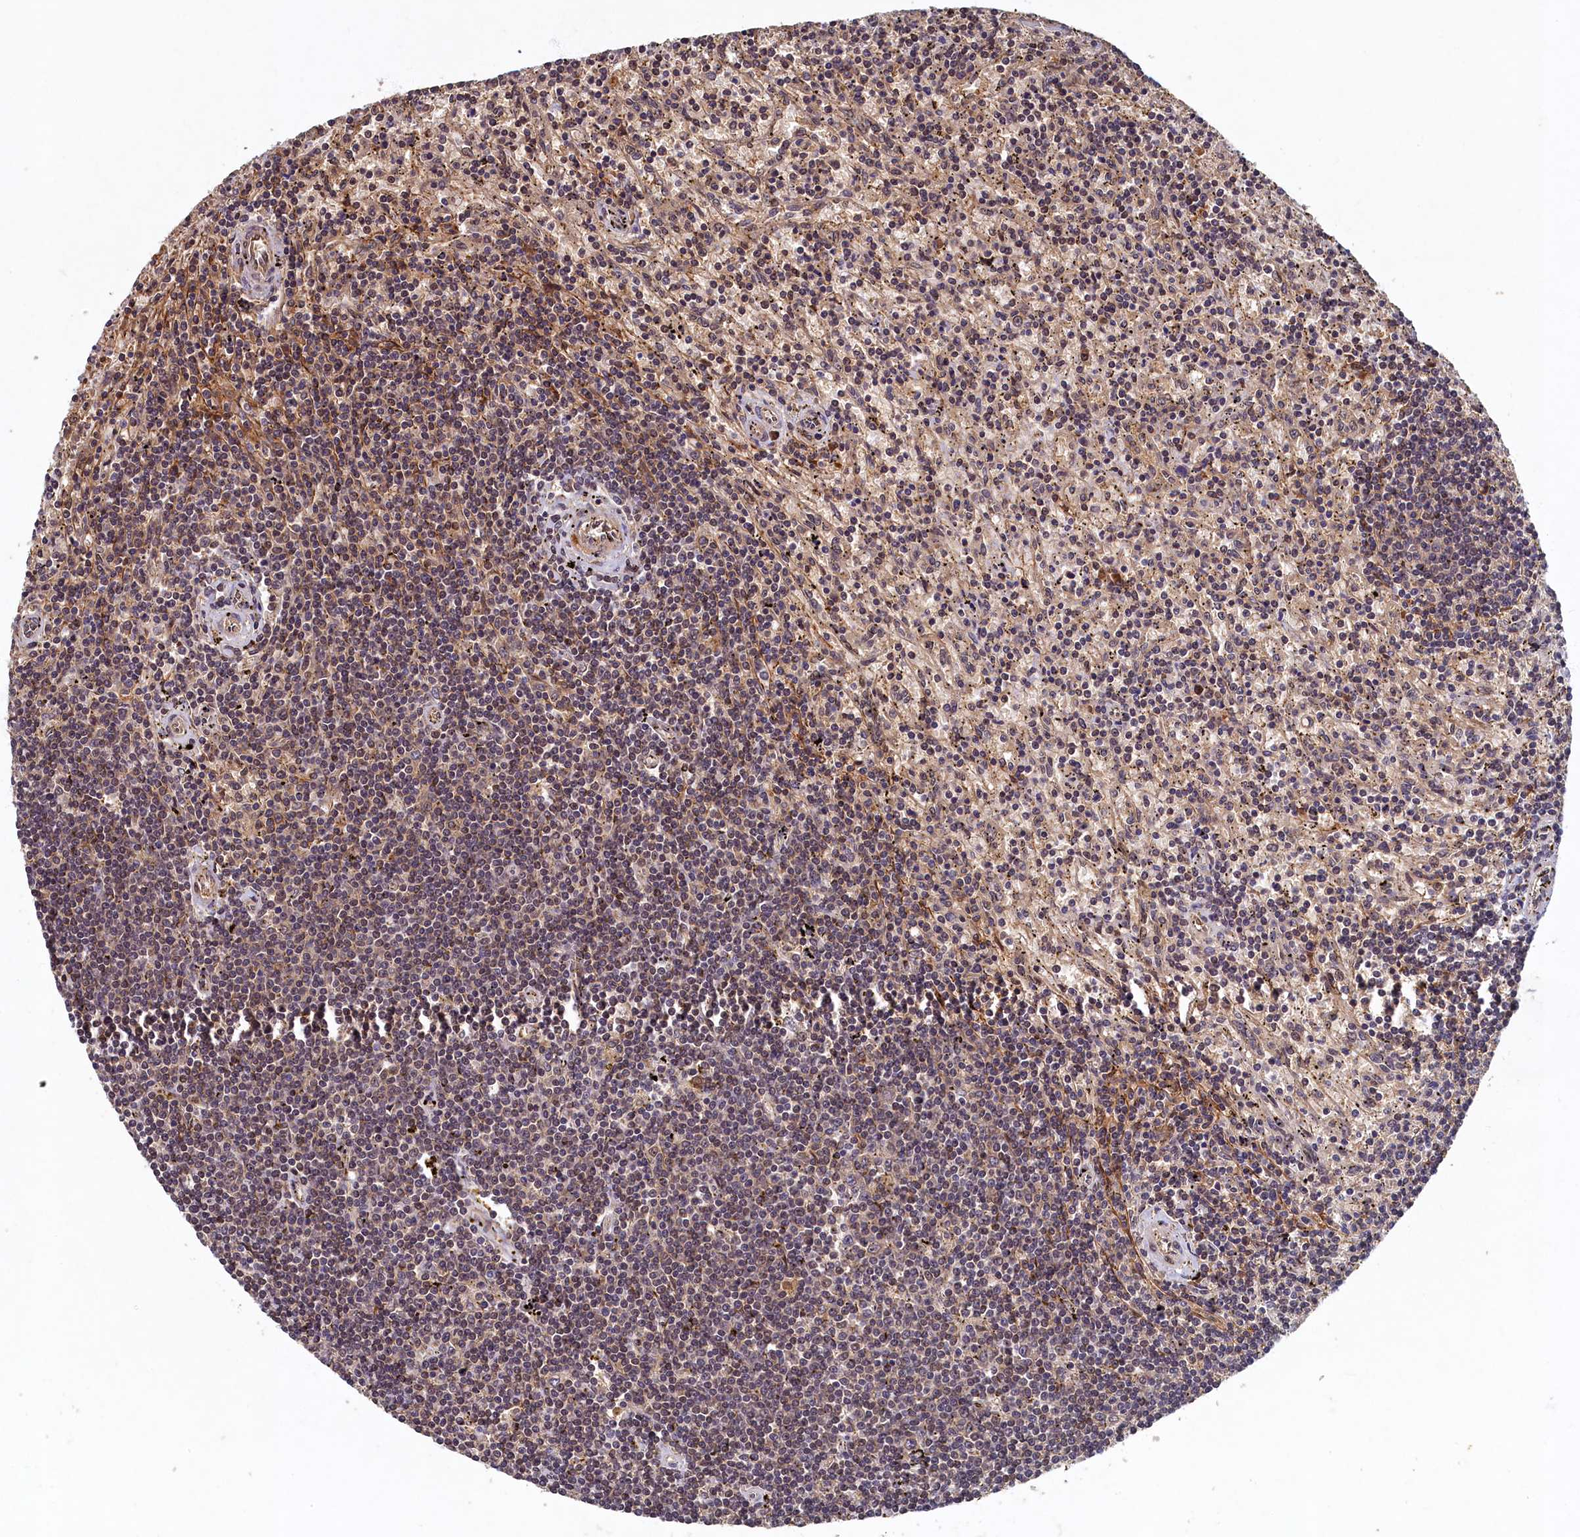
{"staining": {"intensity": "weak", "quantity": "<25%", "location": "nuclear"}, "tissue": "lymphoma", "cell_type": "Tumor cells", "image_type": "cancer", "snomed": [{"axis": "morphology", "description": "Malignant lymphoma, non-Hodgkin's type, Low grade"}, {"axis": "topography", "description": "Spleen"}], "caption": "A histopathology image of human malignant lymphoma, non-Hodgkin's type (low-grade) is negative for staining in tumor cells.", "gene": "LCMT2", "patient": {"sex": "male", "age": 76}}